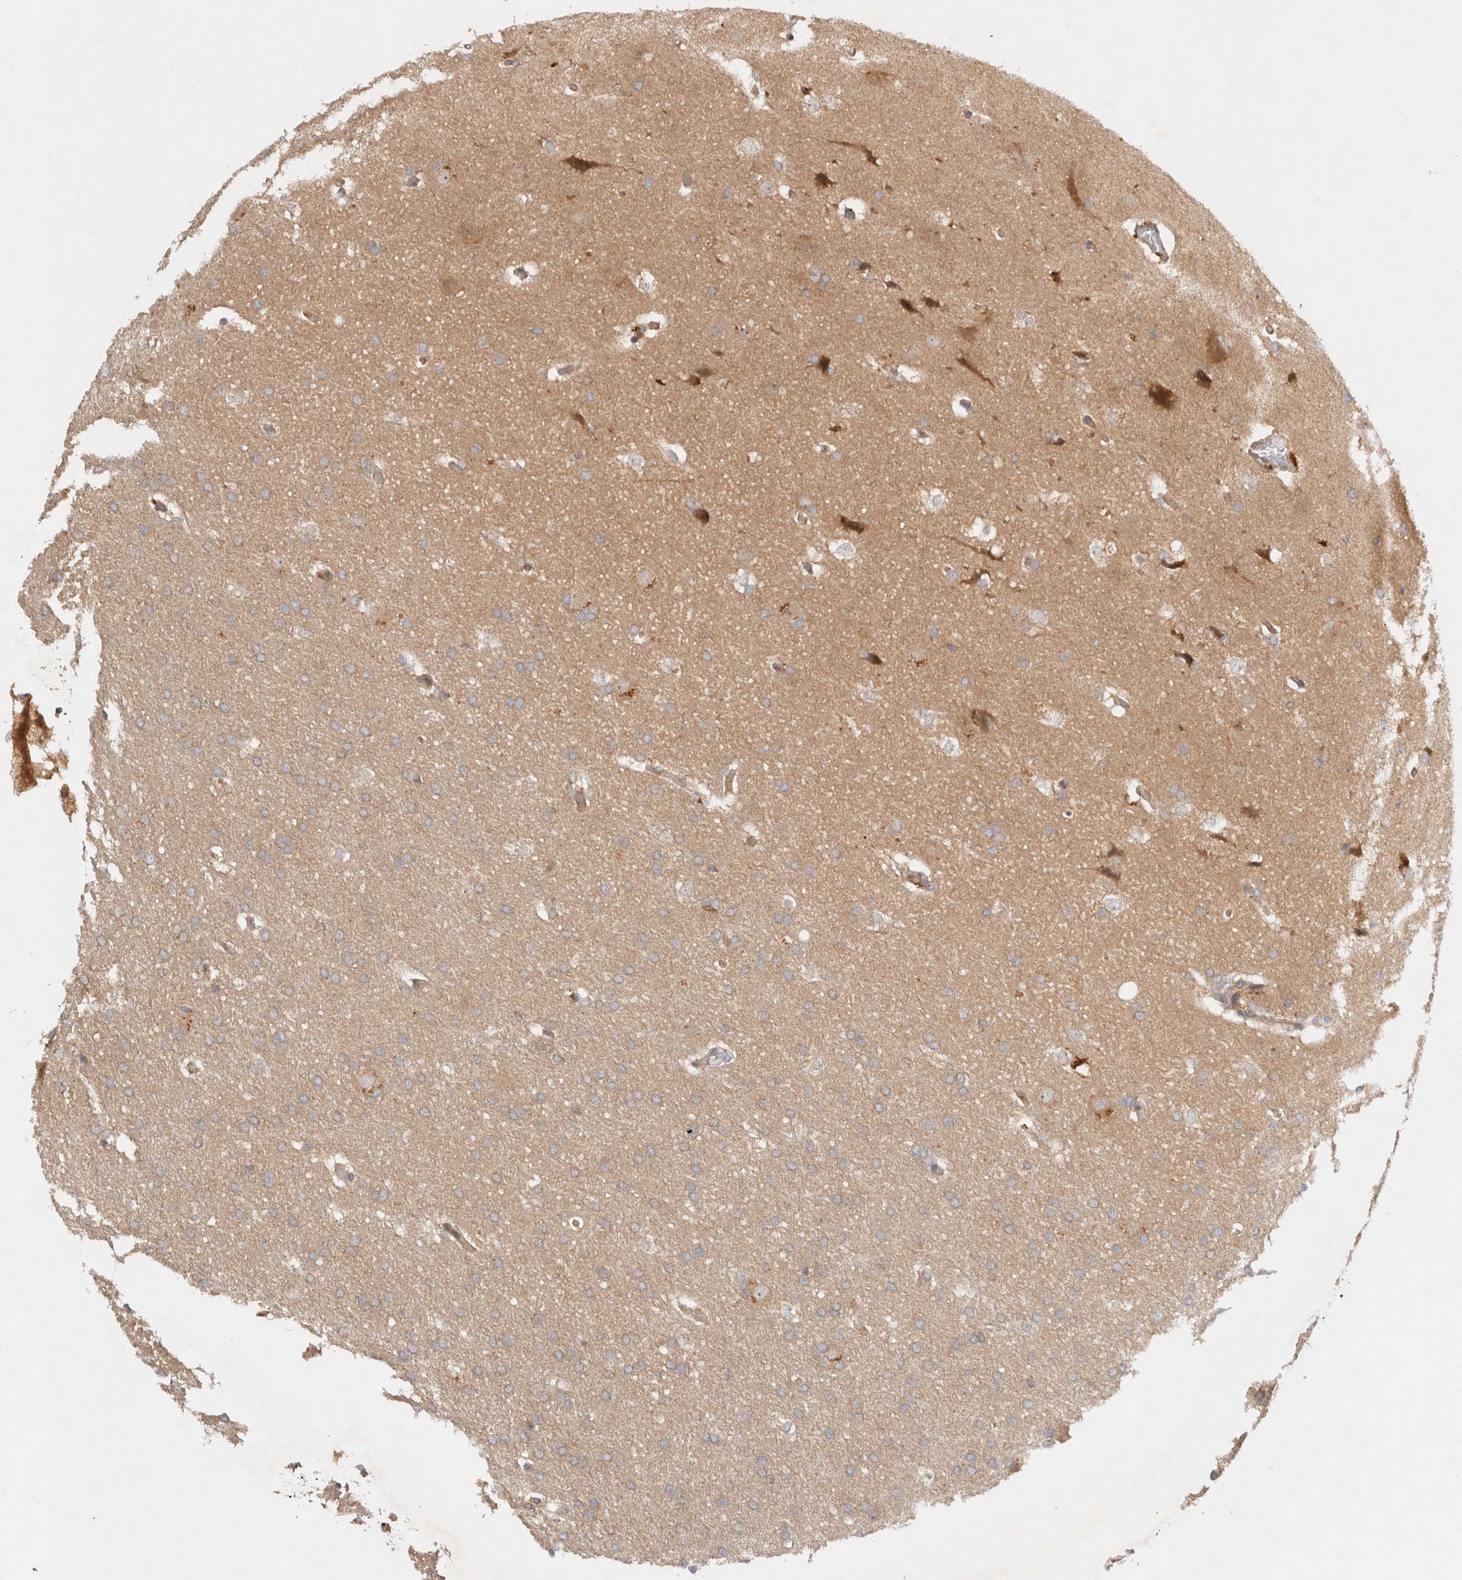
{"staining": {"intensity": "weak", "quantity": ">75%", "location": "cytoplasmic/membranous"}, "tissue": "glioma", "cell_type": "Tumor cells", "image_type": "cancer", "snomed": [{"axis": "morphology", "description": "Glioma, malignant, Low grade"}, {"axis": "topography", "description": "Brain"}], "caption": "Immunohistochemistry (IHC) histopathology image of neoplastic tissue: human glioma stained using IHC demonstrates low levels of weak protein expression localized specifically in the cytoplasmic/membranous of tumor cells, appearing as a cytoplasmic/membranous brown color.", "gene": "HTT", "patient": {"sex": "female", "age": 37}}